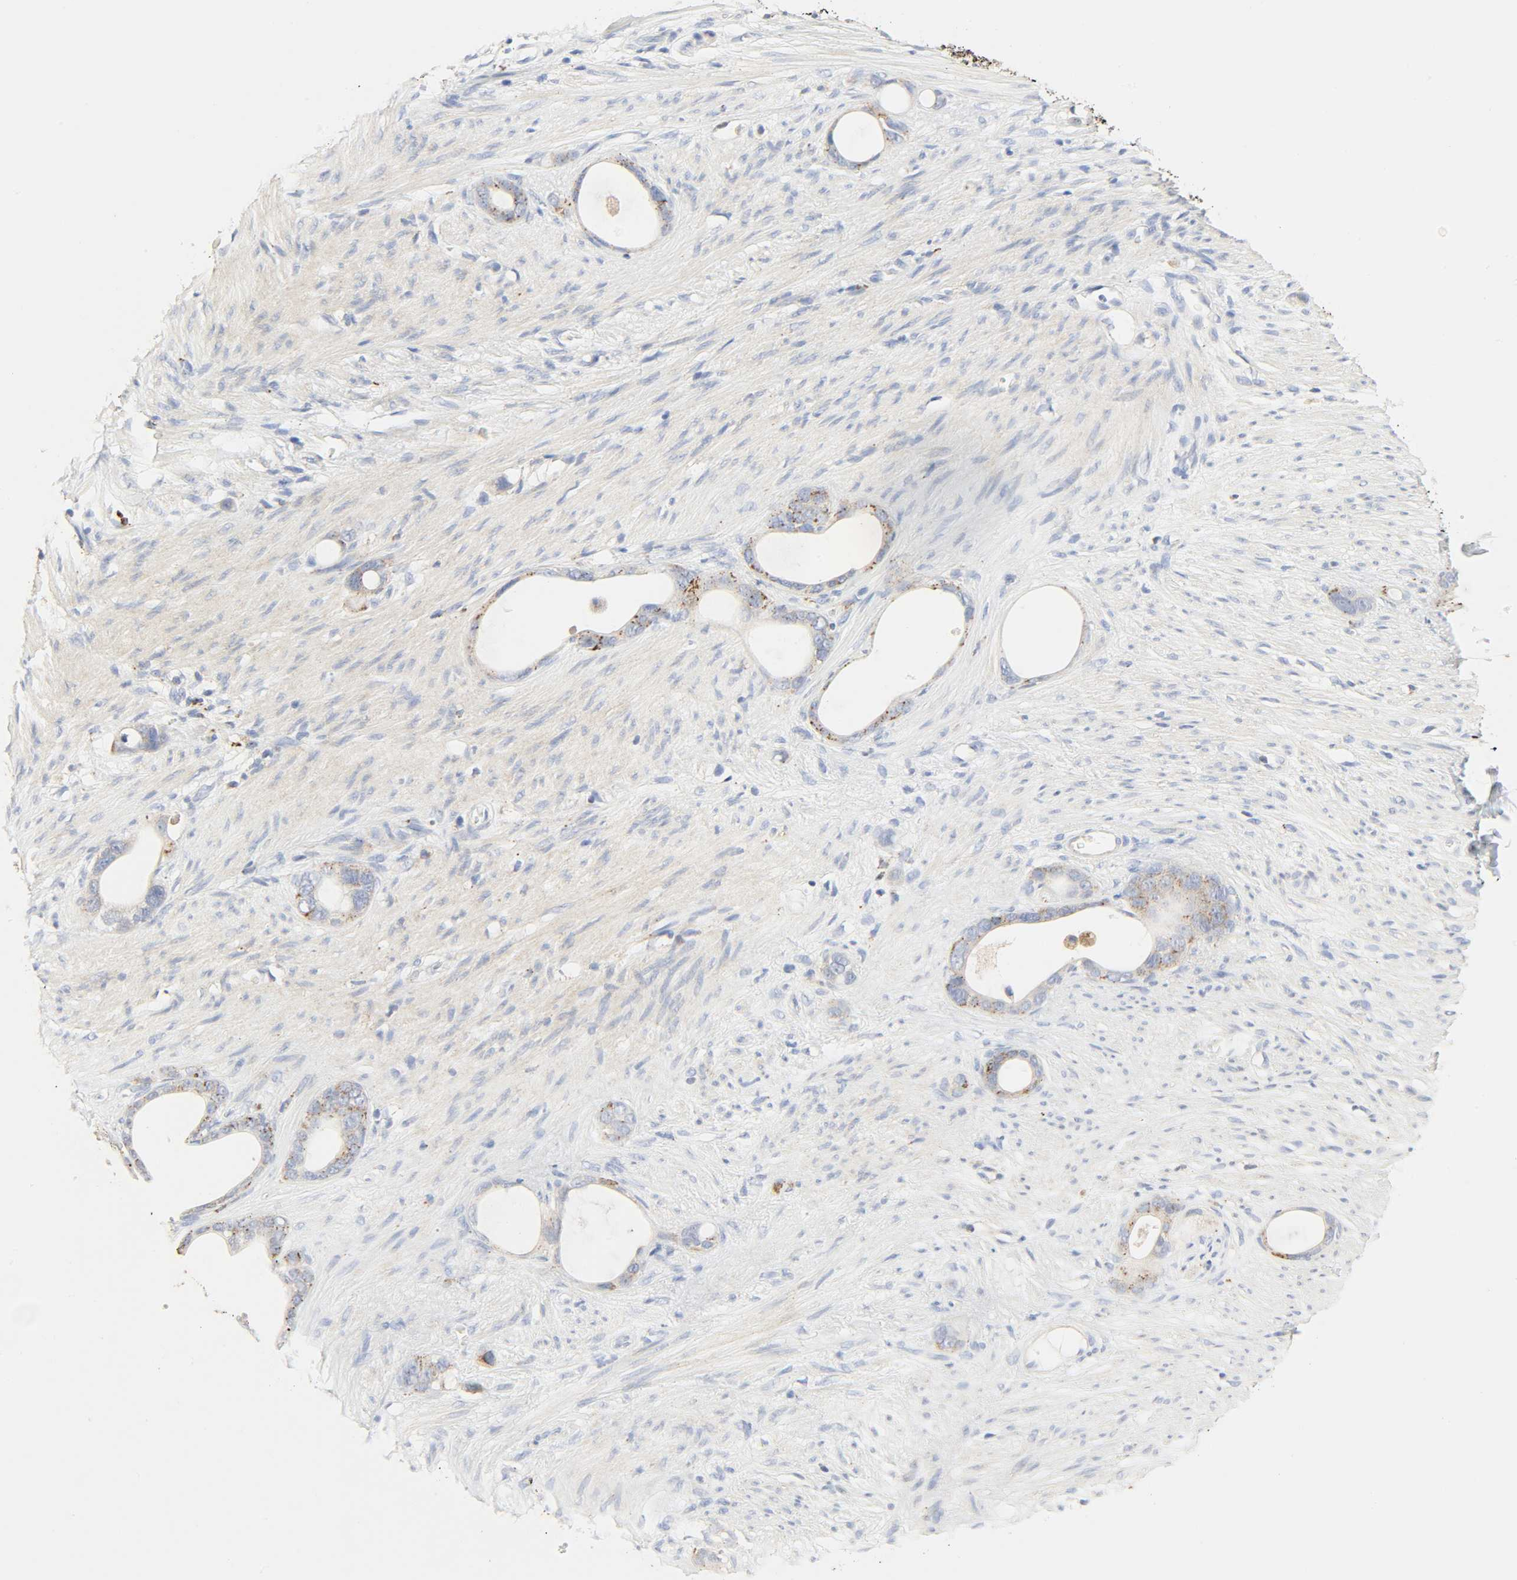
{"staining": {"intensity": "moderate", "quantity": "25%-75%", "location": "cytoplasmic/membranous"}, "tissue": "stomach cancer", "cell_type": "Tumor cells", "image_type": "cancer", "snomed": [{"axis": "morphology", "description": "Adenocarcinoma, NOS"}, {"axis": "topography", "description": "Stomach"}], "caption": "Moderate cytoplasmic/membranous expression for a protein is appreciated in approximately 25%-75% of tumor cells of adenocarcinoma (stomach) using IHC.", "gene": "CAMK2A", "patient": {"sex": "female", "age": 75}}